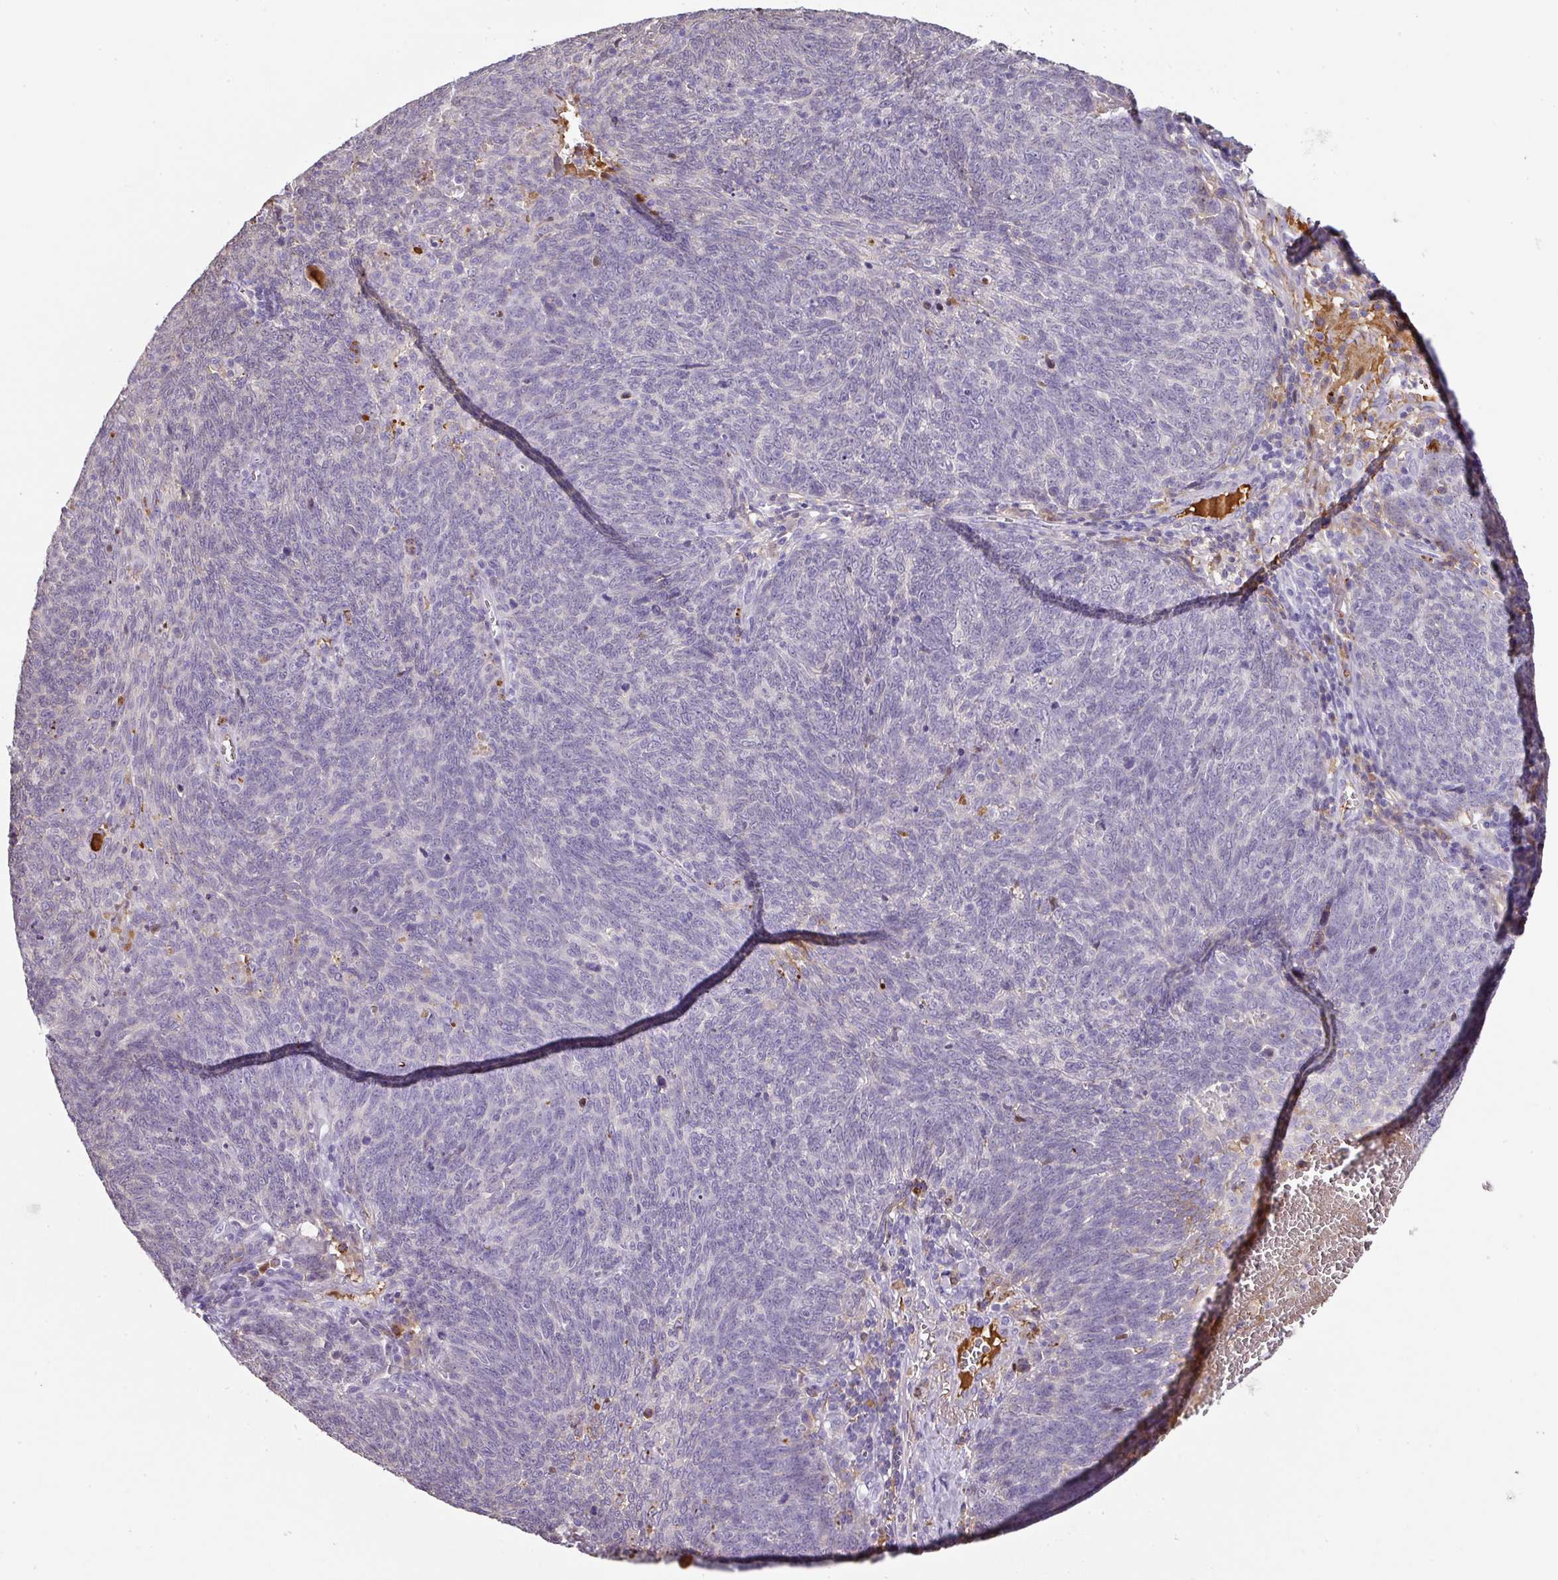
{"staining": {"intensity": "negative", "quantity": "none", "location": "none"}, "tissue": "lung cancer", "cell_type": "Tumor cells", "image_type": "cancer", "snomed": [{"axis": "morphology", "description": "Squamous cell carcinoma, NOS"}, {"axis": "topography", "description": "Lung"}], "caption": "A micrograph of human lung cancer is negative for staining in tumor cells.", "gene": "CCZ1", "patient": {"sex": "female", "age": 72}}